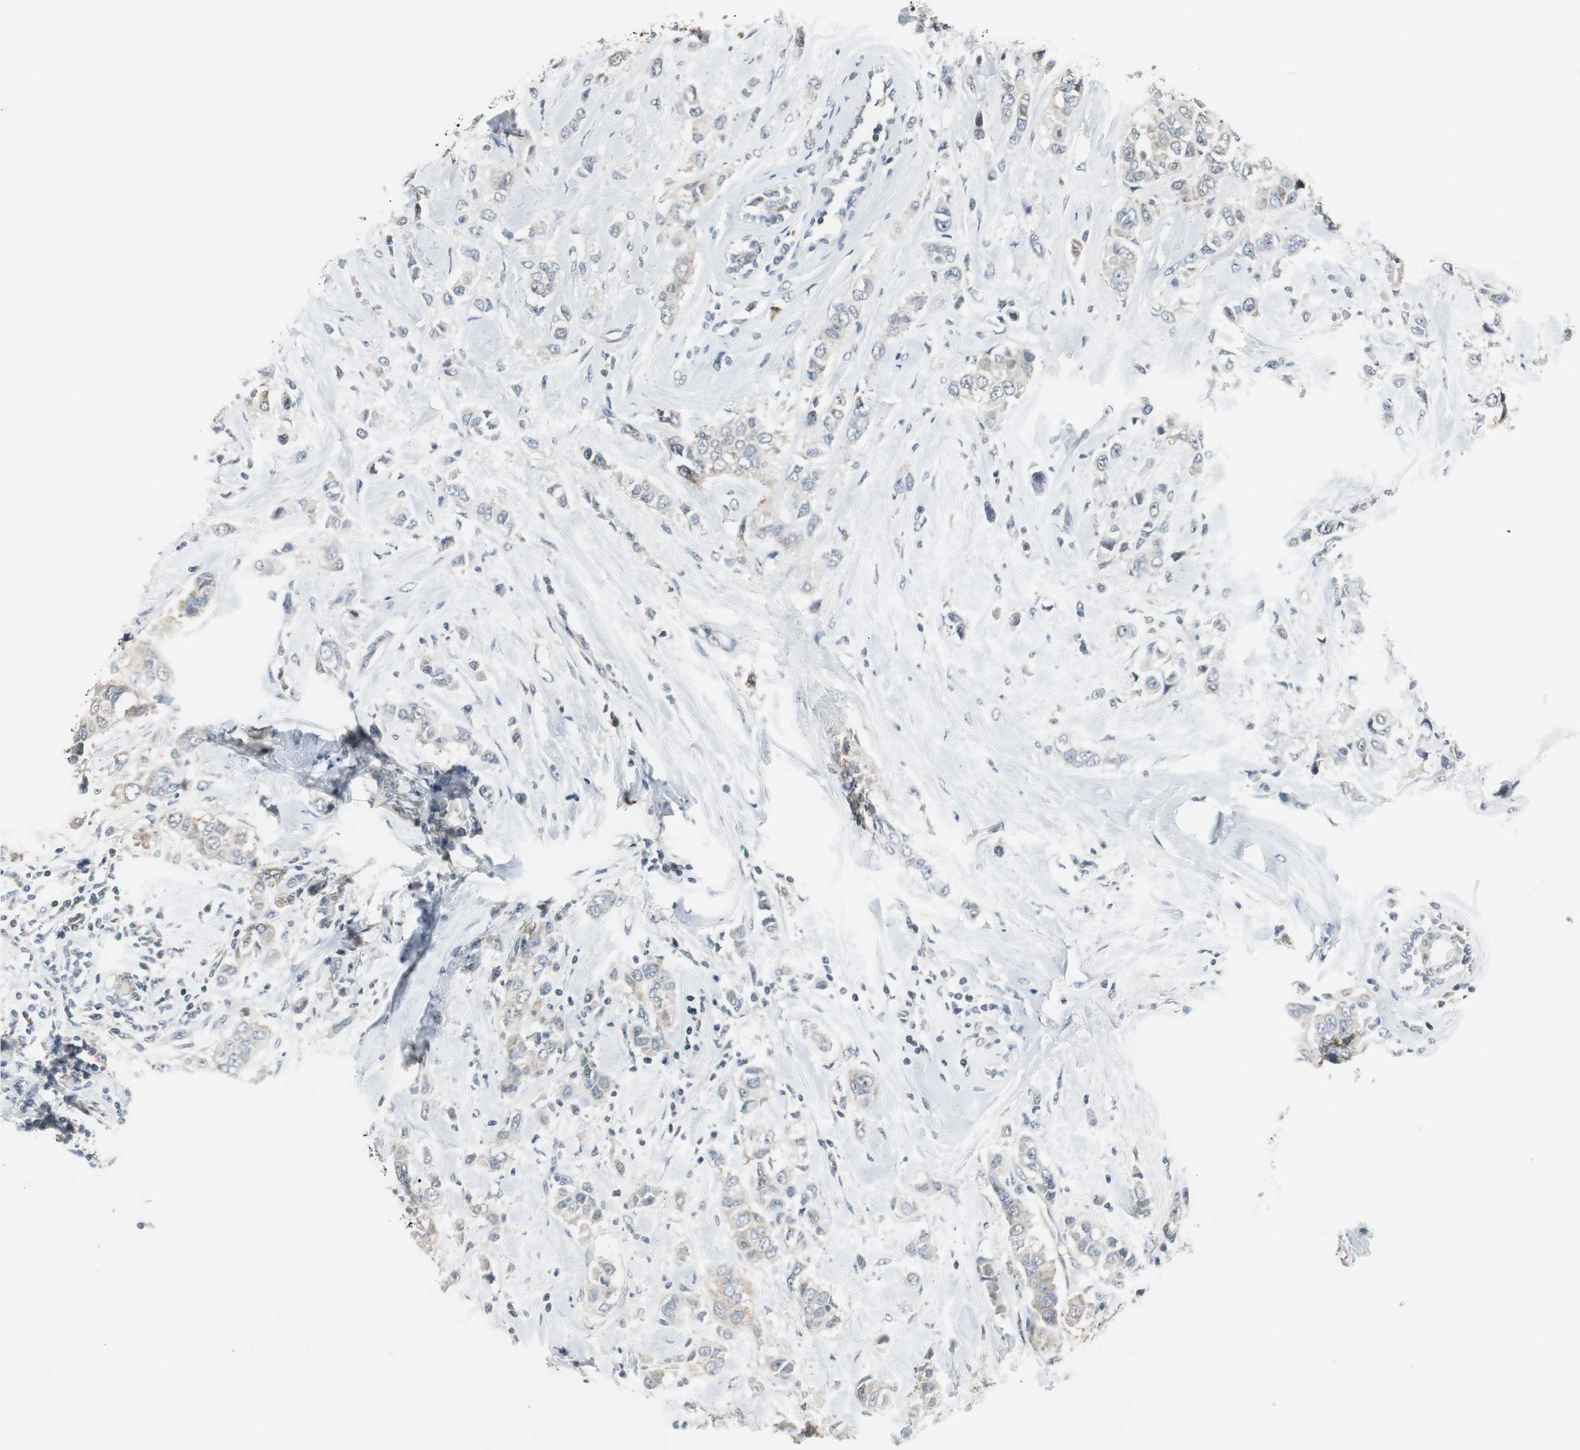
{"staining": {"intensity": "weak", "quantity": "25%-75%", "location": "cytoplasmic/membranous"}, "tissue": "breast cancer", "cell_type": "Tumor cells", "image_type": "cancer", "snomed": [{"axis": "morphology", "description": "Duct carcinoma"}, {"axis": "topography", "description": "Breast"}], "caption": "Human breast cancer (invasive ductal carcinoma) stained with a brown dye reveals weak cytoplasmic/membranous positive positivity in approximately 25%-75% of tumor cells.", "gene": "CCT5", "patient": {"sex": "female", "age": 50}}